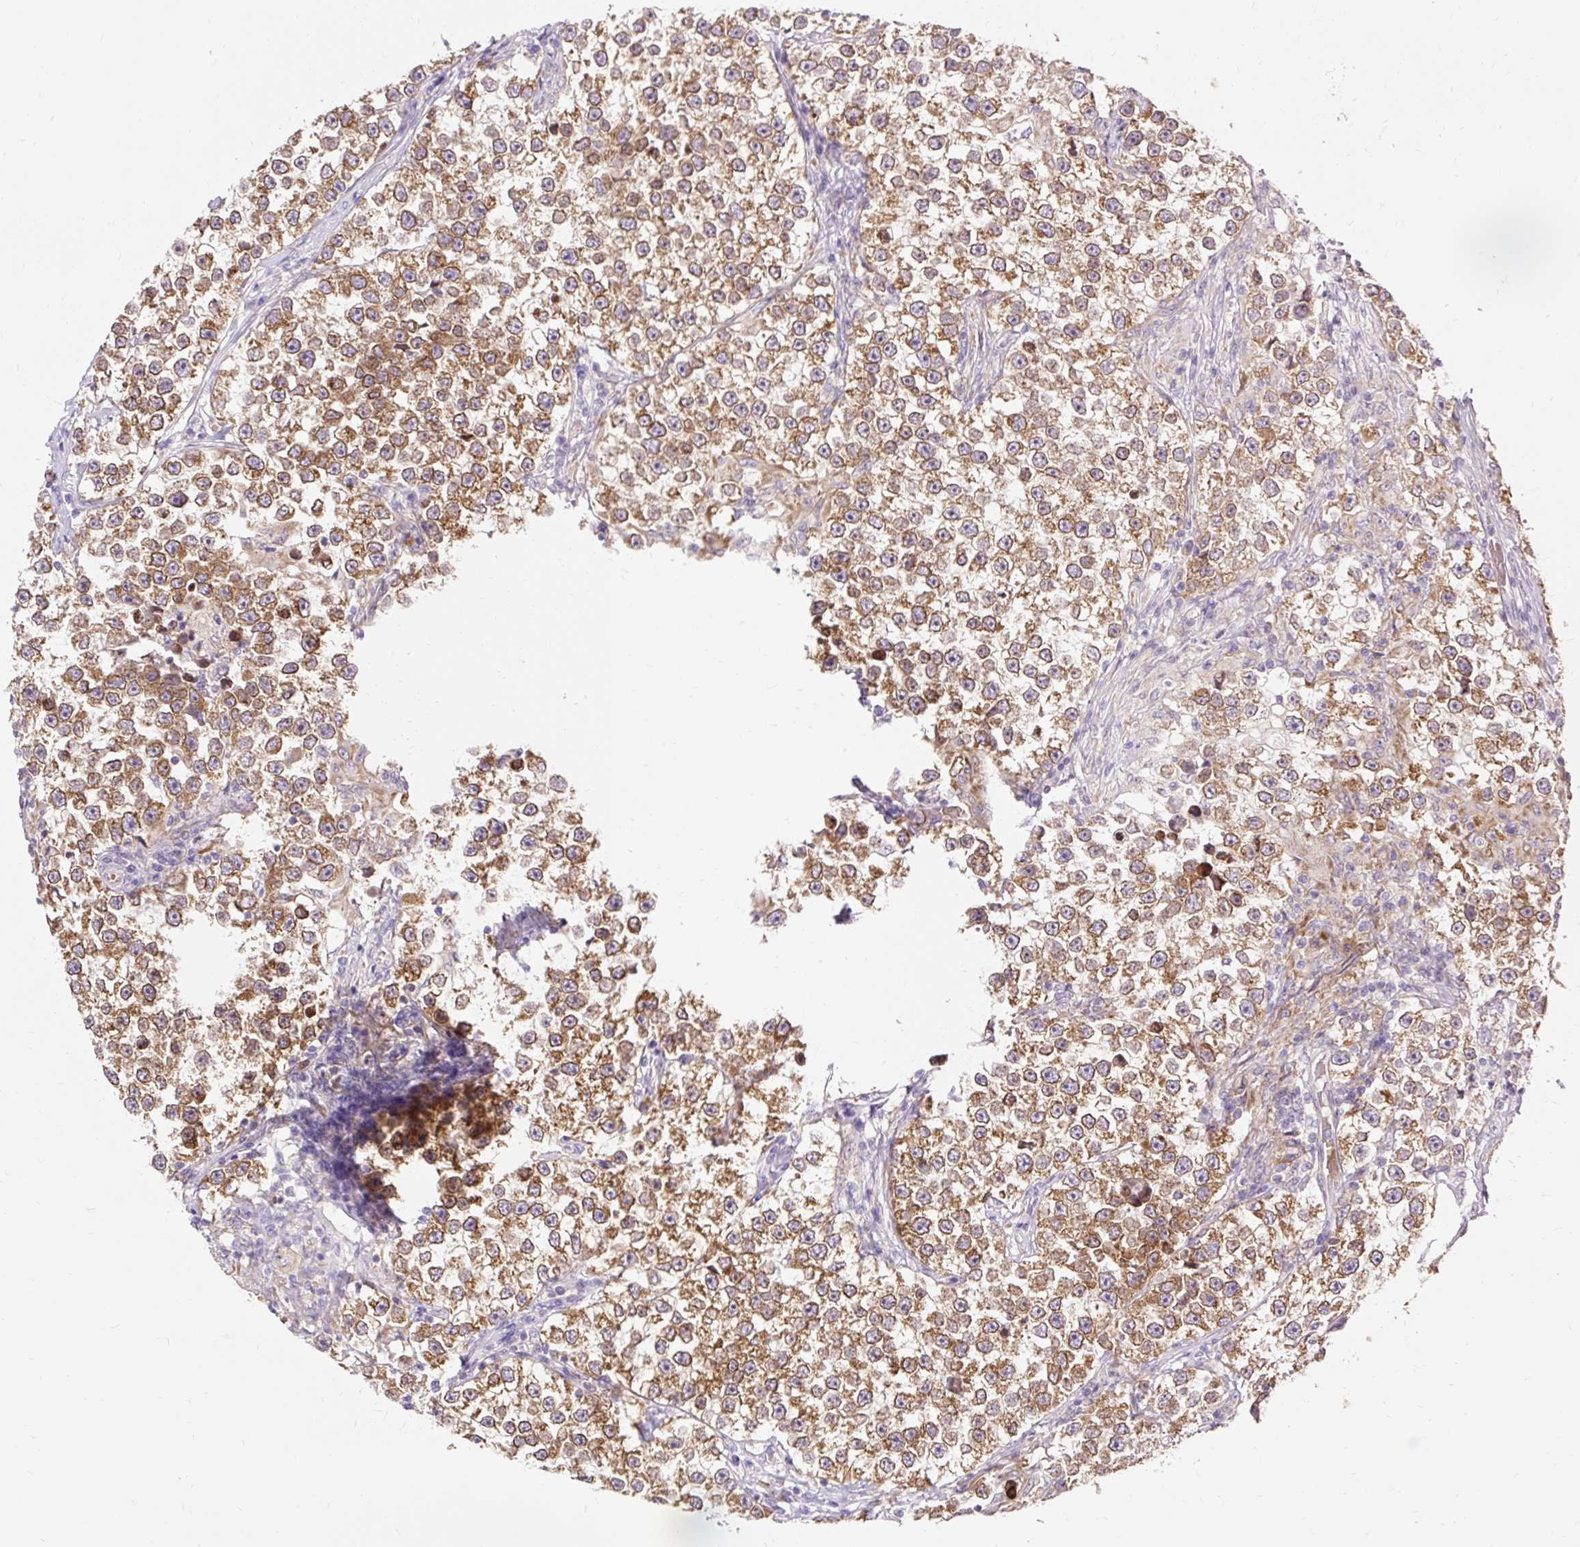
{"staining": {"intensity": "moderate", "quantity": ">75%", "location": "cytoplasmic/membranous"}, "tissue": "testis cancer", "cell_type": "Tumor cells", "image_type": "cancer", "snomed": [{"axis": "morphology", "description": "Seminoma, NOS"}, {"axis": "topography", "description": "Testis"}], "caption": "Protein expression analysis of human testis seminoma reveals moderate cytoplasmic/membranous expression in about >75% of tumor cells. The staining is performed using DAB (3,3'-diaminobenzidine) brown chromogen to label protein expression. The nuclei are counter-stained blue using hematoxylin.", "gene": "SEC63", "patient": {"sex": "male", "age": 46}}